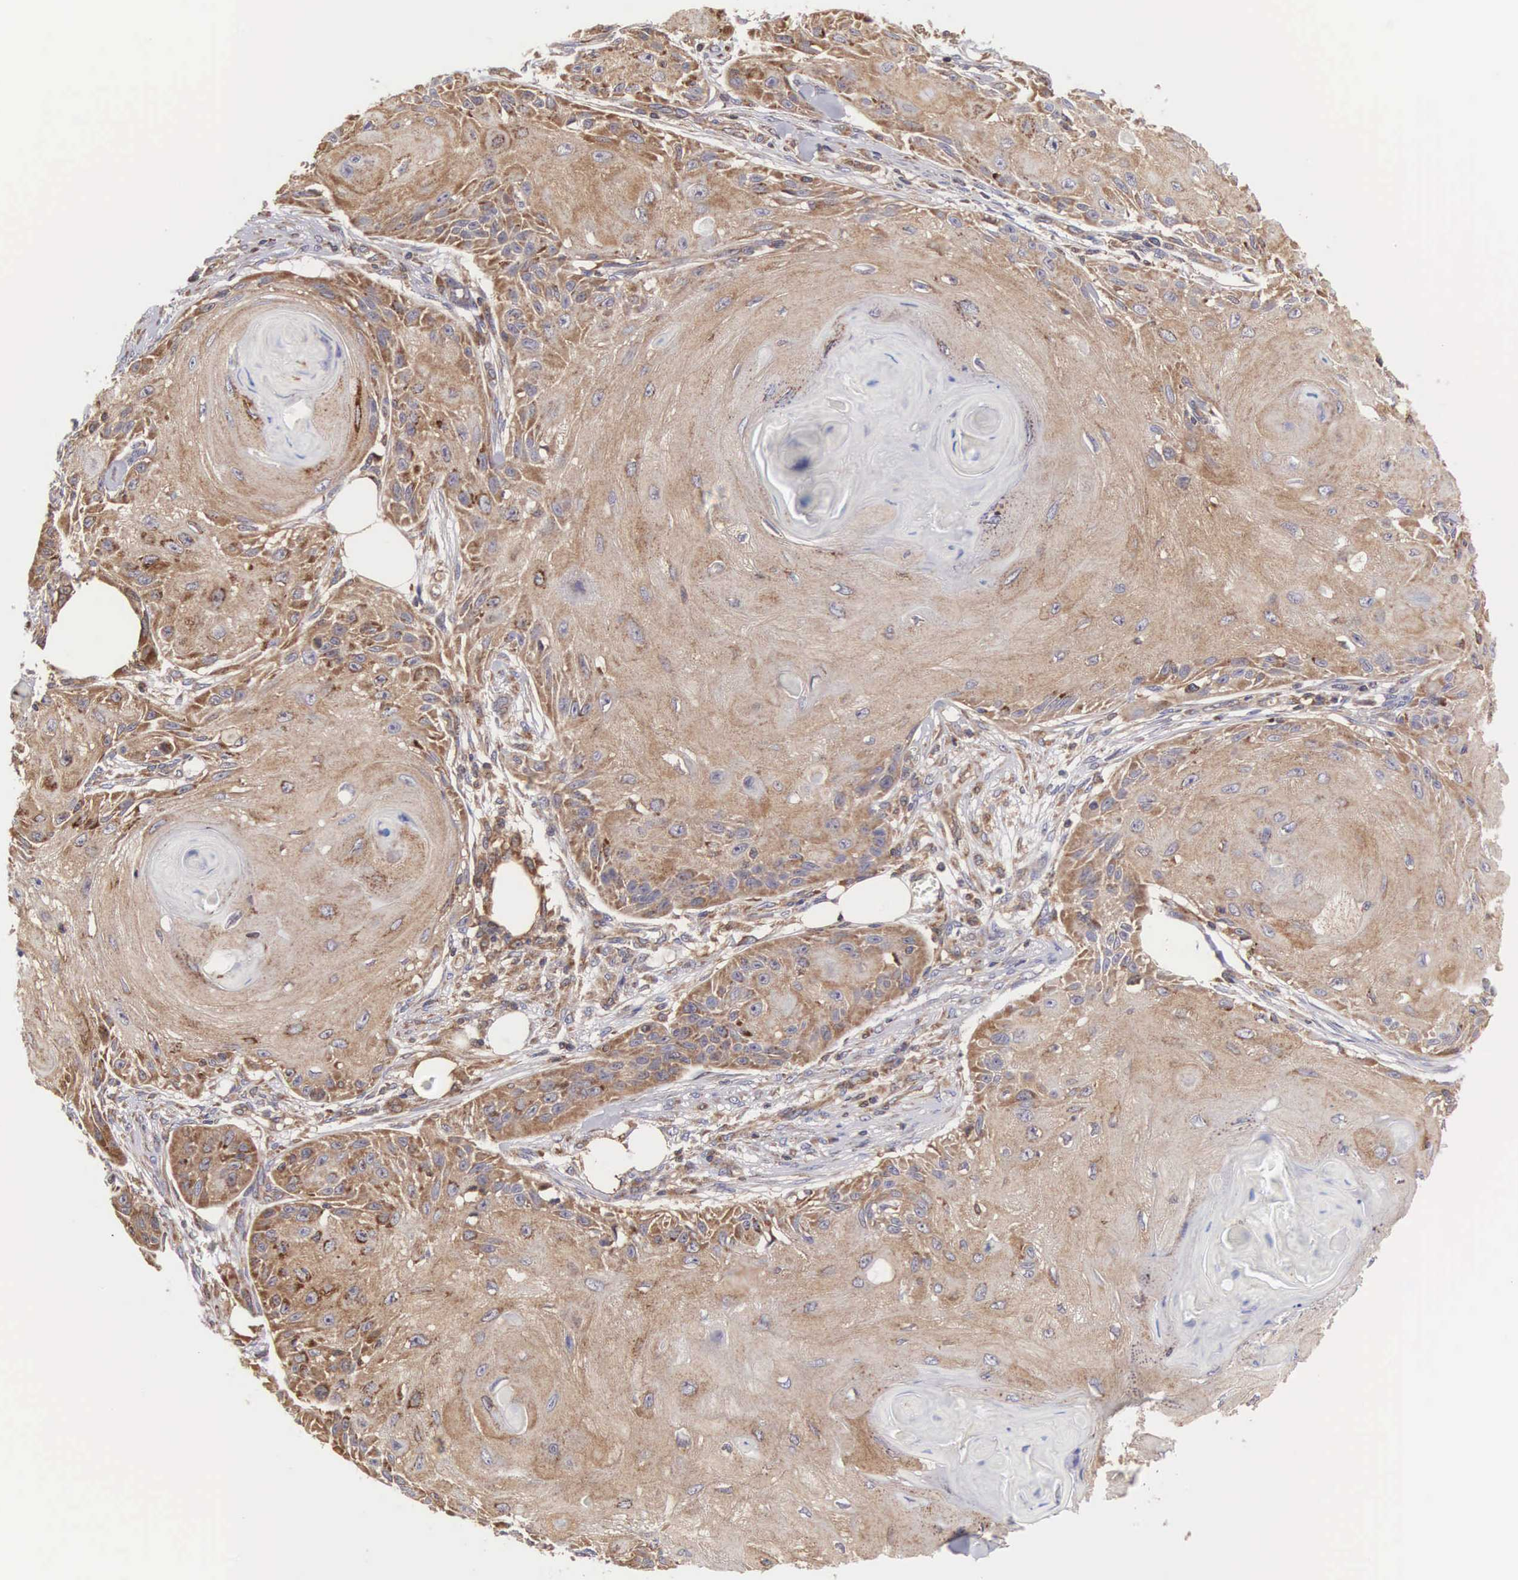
{"staining": {"intensity": "moderate", "quantity": ">75%", "location": "cytoplasmic/membranous"}, "tissue": "skin cancer", "cell_type": "Tumor cells", "image_type": "cancer", "snomed": [{"axis": "morphology", "description": "Squamous cell carcinoma, NOS"}, {"axis": "topography", "description": "Skin"}], "caption": "An immunohistochemistry image of neoplastic tissue is shown. Protein staining in brown labels moderate cytoplasmic/membranous positivity in skin cancer within tumor cells. (IHC, brightfield microscopy, high magnification).", "gene": "DHRS1", "patient": {"sex": "female", "age": 88}}